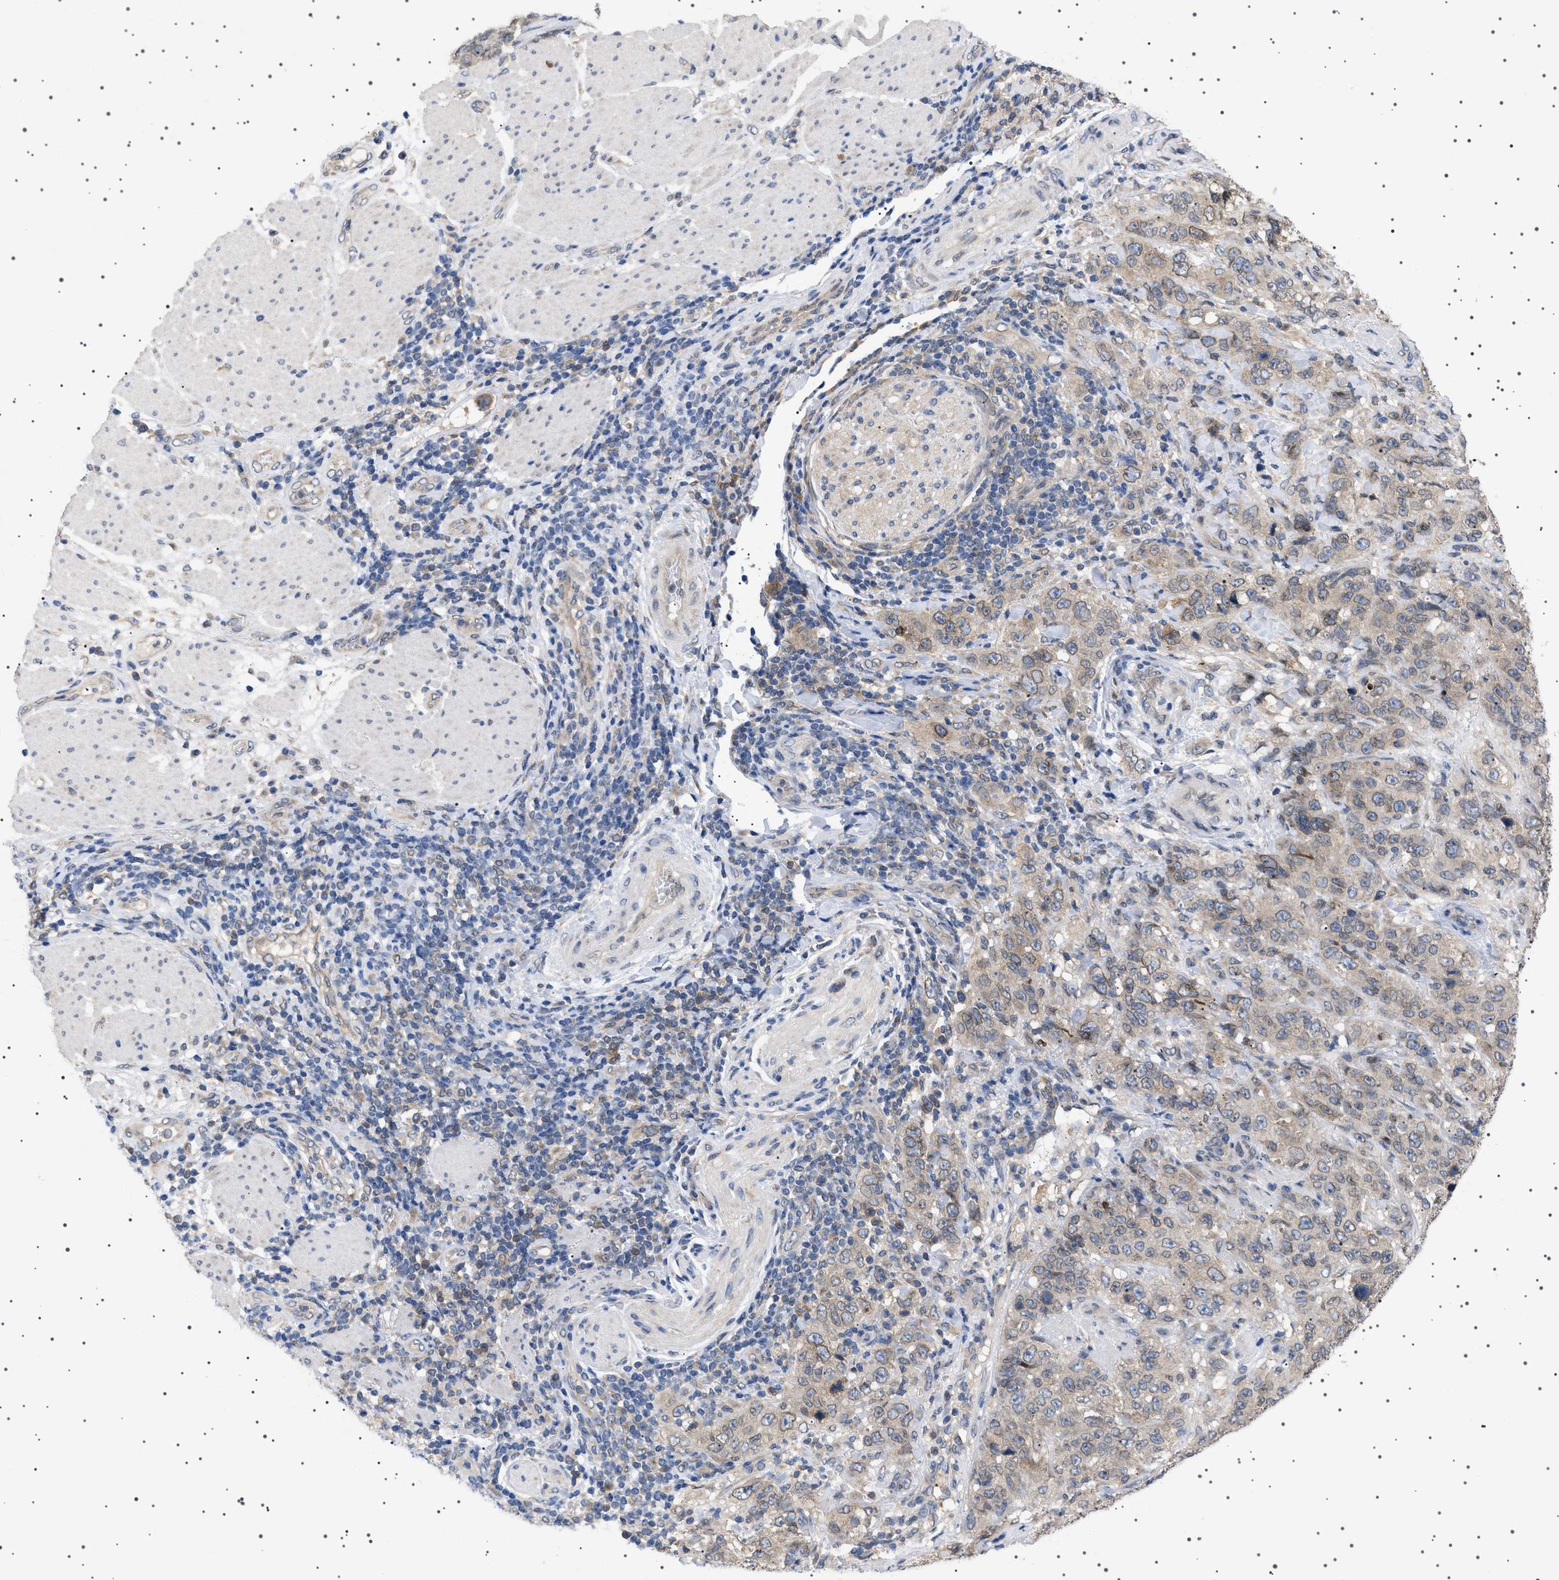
{"staining": {"intensity": "moderate", "quantity": ">75%", "location": "cytoplasmic/membranous,nuclear"}, "tissue": "stomach cancer", "cell_type": "Tumor cells", "image_type": "cancer", "snomed": [{"axis": "morphology", "description": "Adenocarcinoma, NOS"}, {"axis": "topography", "description": "Stomach"}], "caption": "Brown immunohistochemical staining in stomach cancer (adenocarcinoma) demonstrates moderate cytoplasmic/membranous and nuclear staining in approximately >75% of tumor cells.", "gene": "NUP93", "patient": {"sex": "male", "age": 48}}